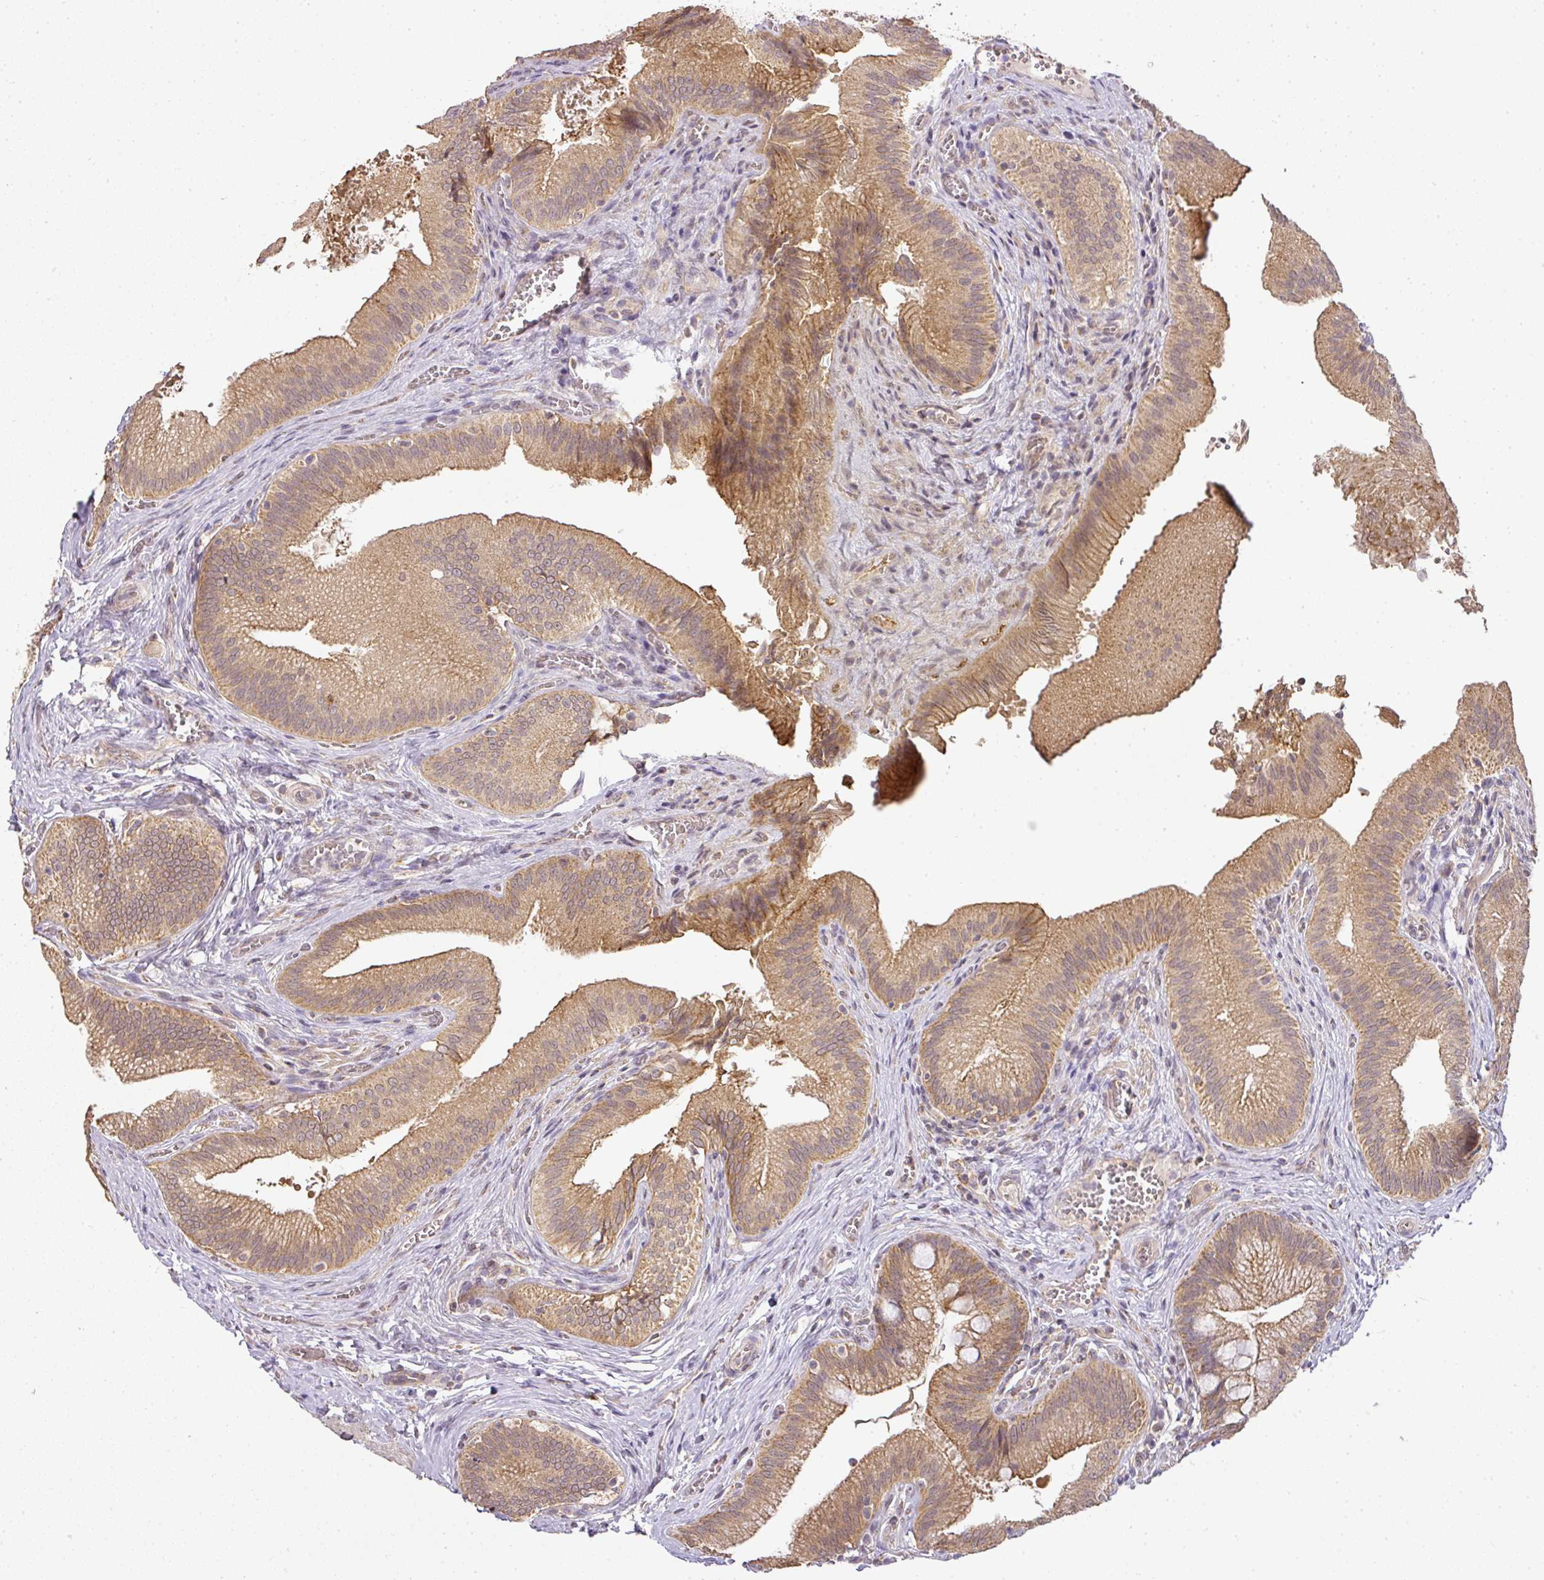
{"staining": {"intensity": "moderate", "quantity": ">75%", "location": "cytoplasmic/membranous"}, "tissue": "gallbladder", "cell_type": "Glandular cells", "image_type": "normal", "snomed": [{"axis": "morphology", "description": "Normal tissue, NOS"}, {"axis": "topography", "description": "Gallbladder"}], "caption": "Glandular cells show medium levels of moderate cytoplasmic/membranous expression in about >75% of cells in unremarkable gallbladder. The protein of interest is stained brown, and the nuclei are stained in blue (DAB (3,3'-diaminobenzidine) IHC with brightfield microscopy, high magnification).", "gene": "MYOM2", "patient": {"sex": "male", "age": 17}}